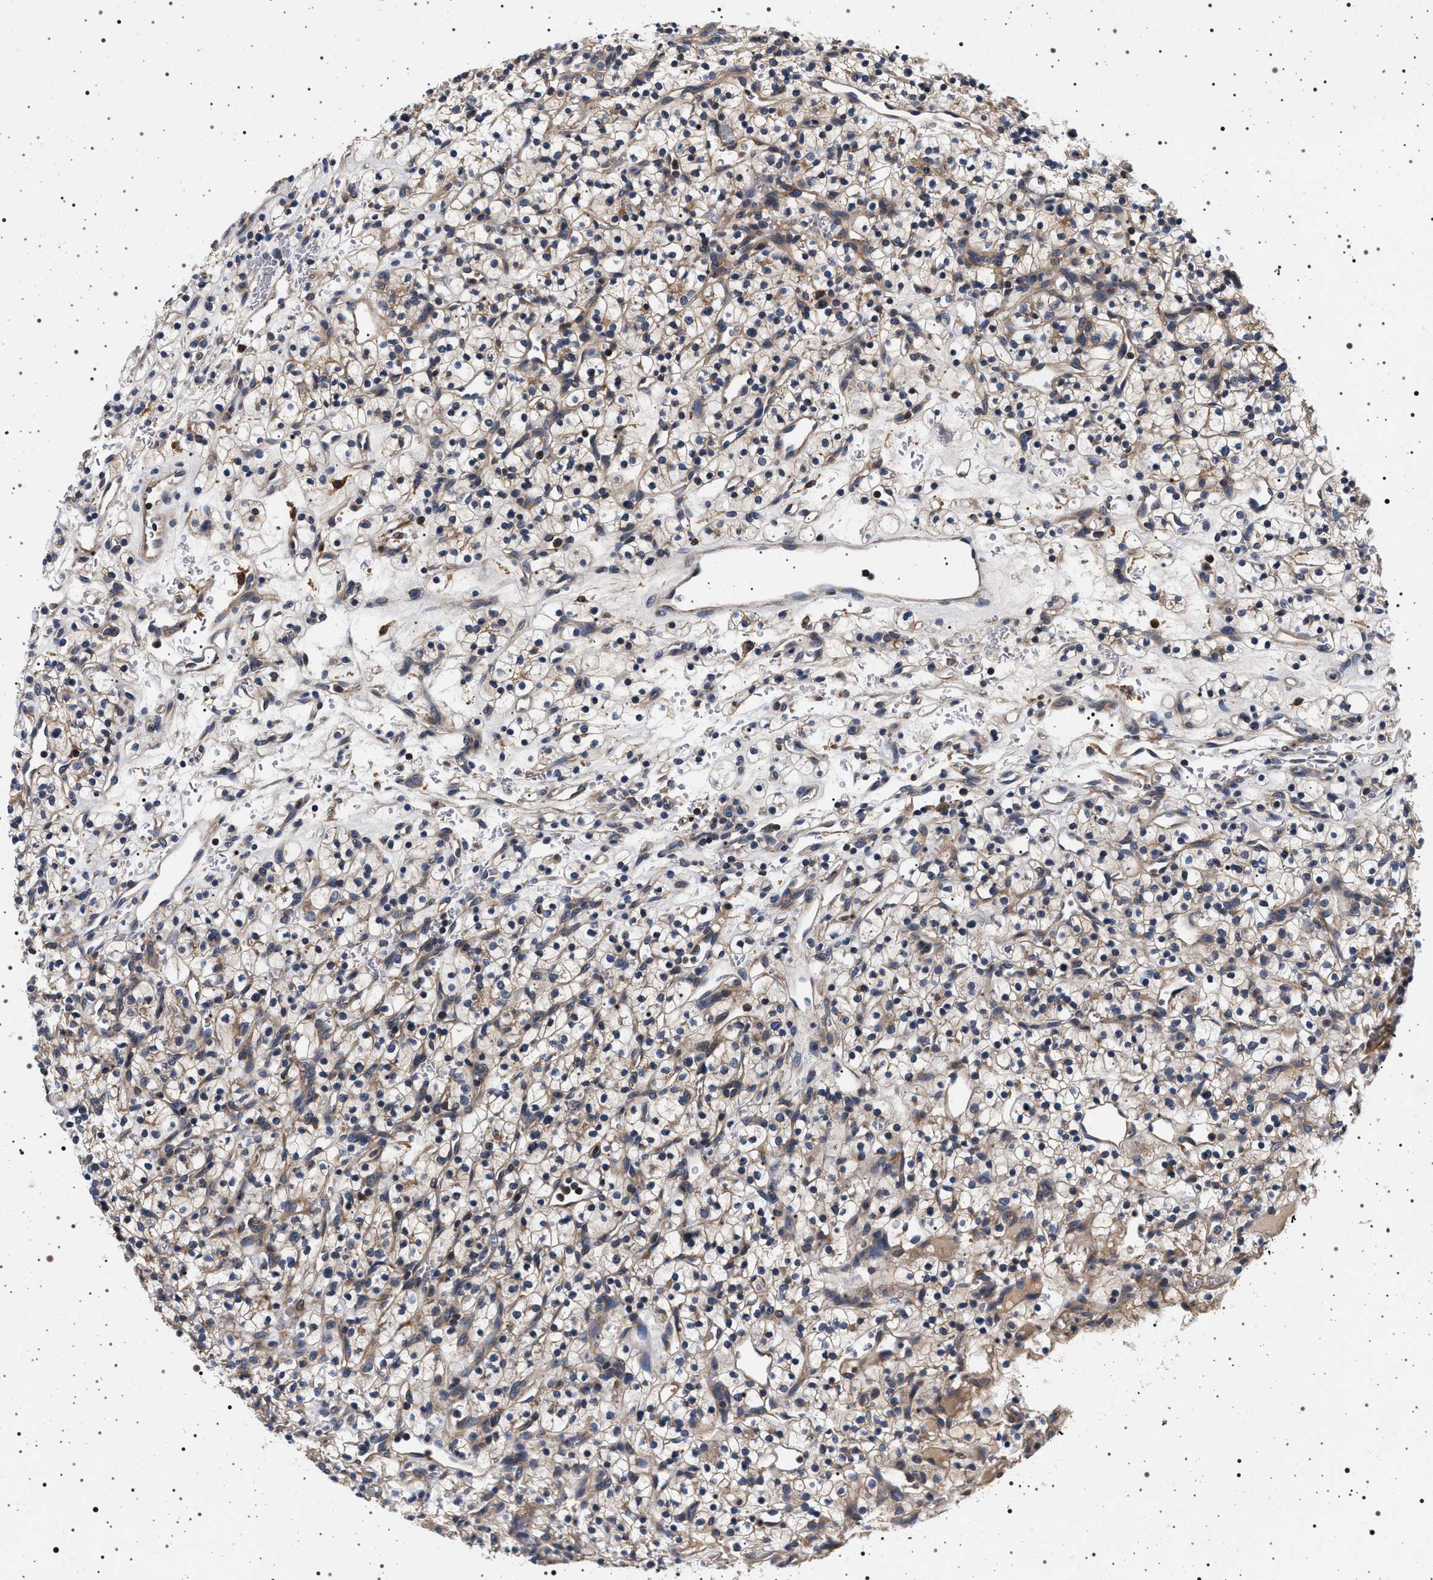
{"staining": {"intensity": "weak", "quantity": ">75%", "location": "cytoplasmic/membranous"}, "tissue": "renal cancer", "cell_type": "Tumor cells", "image_type": "cancer", "snomed": [{"axis": "morphology", "description": "Adenocarcinoma, NOS"}, {"axis": "topography", "description": "Kidney"}], "caption": "A low amount of weak cytoplasmic/membranous expression is present in approximately >75% of tumor cells in adenocarcinoma (renal) tissue. (brown staining indicates protein expression, while blue staining denotes nuclei).", "gene": "DCBLD2", "patient": {"sex": "female", "age": 57}}